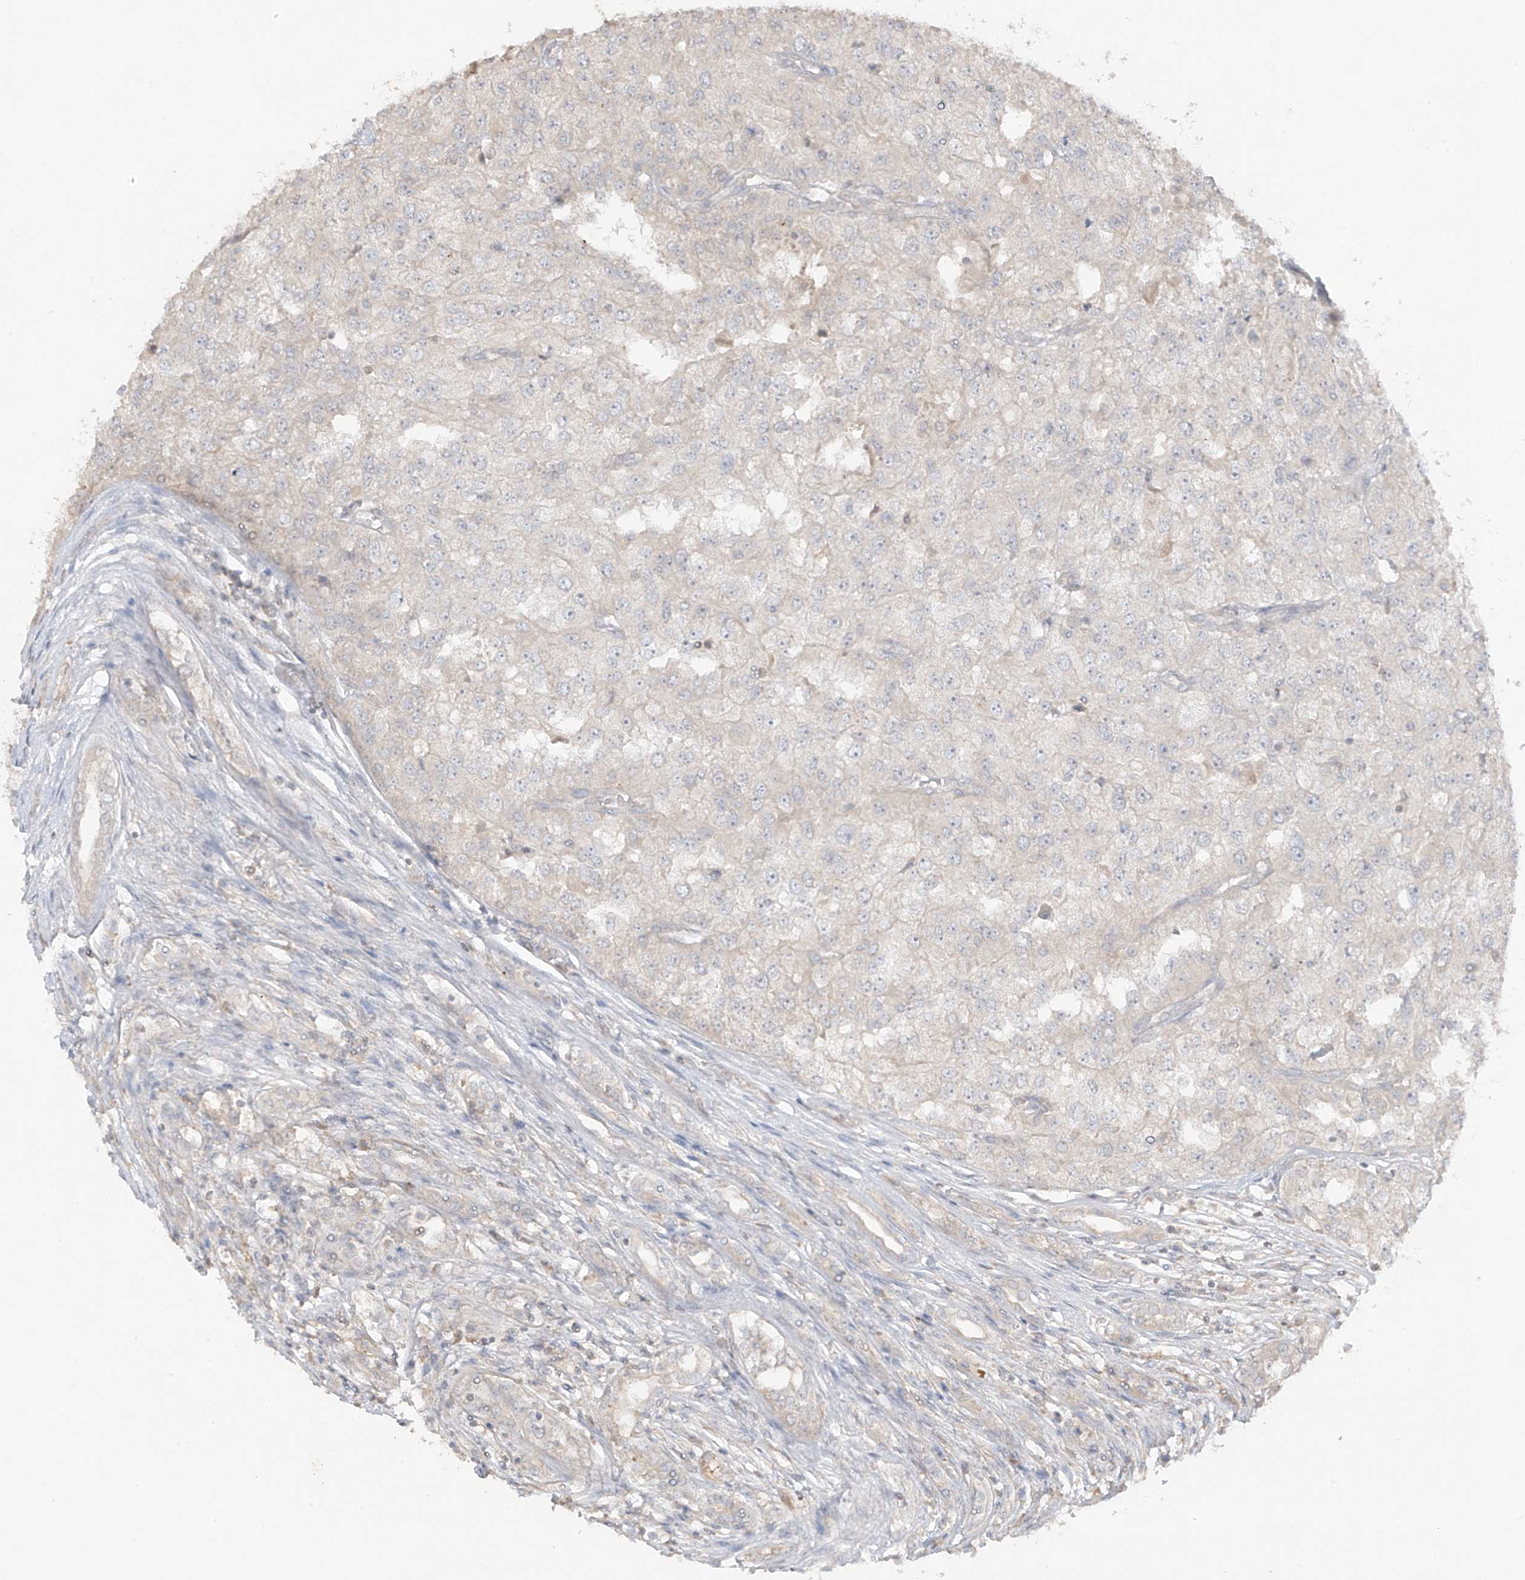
{"staining": {"intensity": "negative", "quantity": "none", "location": "none"}, "tissue": "renal cancer", "cell_type": "Tumor cells", "image_type": "cancer", "snomed": [{"axis": "morphology", "description": "Adenocarcinoma, NOS"}, {"axis": "topography", "description": "Kidney"}], "caption": "An IHC photomicrograph of renal adenocarcinoma is shown. There is no staining in tumor cells of renal adenocarcinoma.", "gene": "ANGEL2", "patient": {"sex": "female", "age": 54}}